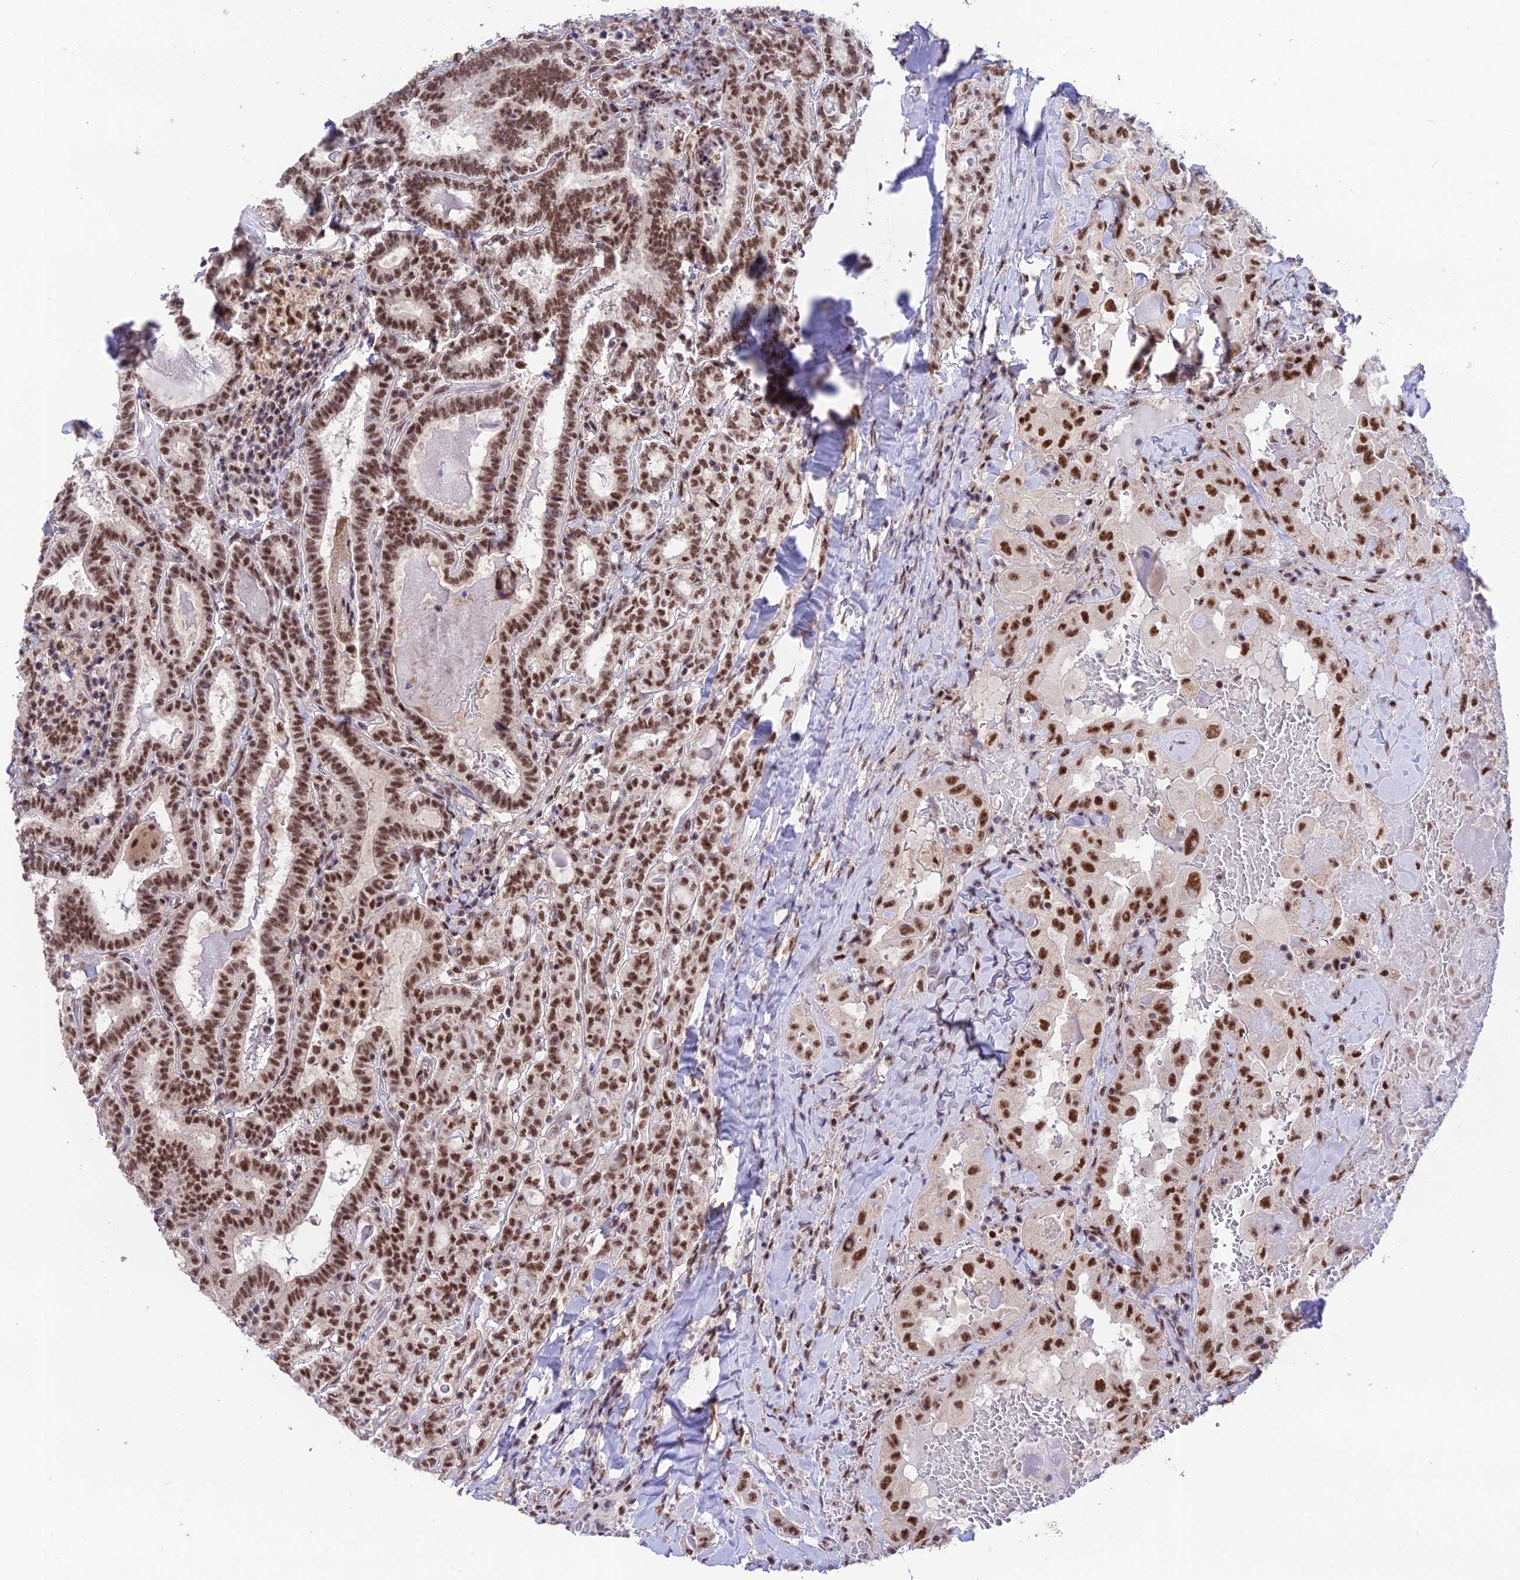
{"staining": {"intensity": "moderate", "quantity": ">75%", "location": "nuclear"}, "tissue": "thyroid cancer", "cell_type": "Tumor cells", "image_type": "cancer", "snomed": [{"axis": "morphology", "description": "Papillary adenocarcinoma, NOS"}, {"axis": "topography", "description": "Thyroid gland"}], "caption": "Papillary adenocarcinoma (thyroid) tissue shows moderate nuclear positivity in about >75% of tumor cells The staining was performed using DAB (3,3'-diaminobenzidine), with brown indicating positive protein expression. Nuclei are stained blue with hematoxylin.", "gene": "THOC7", "patient": {"sex": "female", "age": 72}}